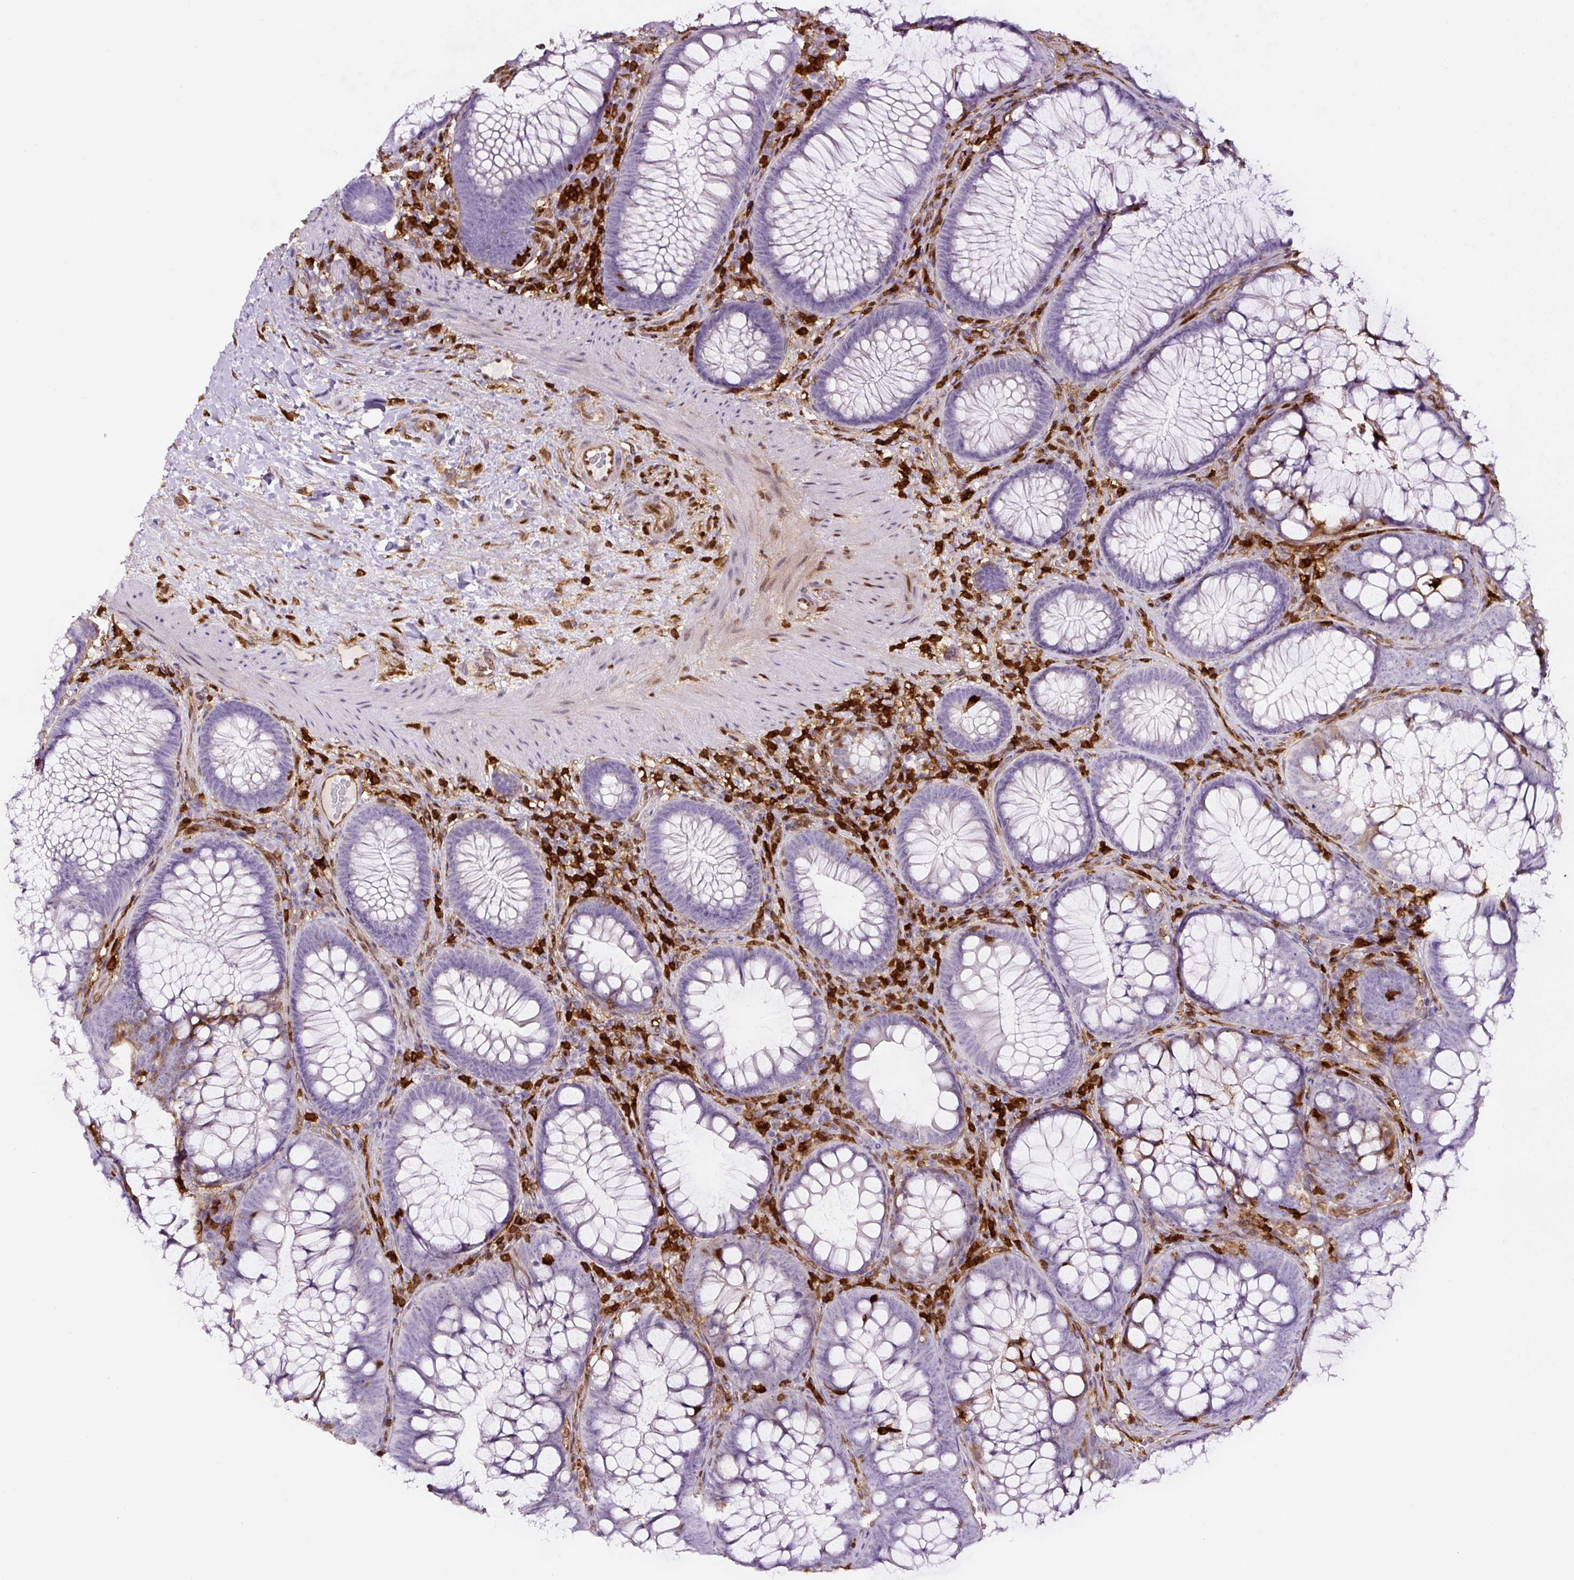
{"staining": {"intensity": "moderate", "quantity": ">75%", "location": "cytoplasmic/membranous,nuclear"}, "tissue": "colon", "cell_type": "Endothelial cells", "image_type": "normal", "snomed": [{"axis": "morphology", "description": "Normal tissue, NOS"}, {"axis": "morphology", "description": "Adenoma, NOS"}, {"axis": "topography", "description": "Soft tissue"}, {"axis": "topography", "description": "Colon"}], "caption": "Unremarkable colon exhibits moderate cytoplasmic/membranous,nuclear staining in approximately >75% of endothelial cells, visualized by immunohistochemistry.", "gene": "ANXA1", "patient": {"sex": "male", "age": 47}}